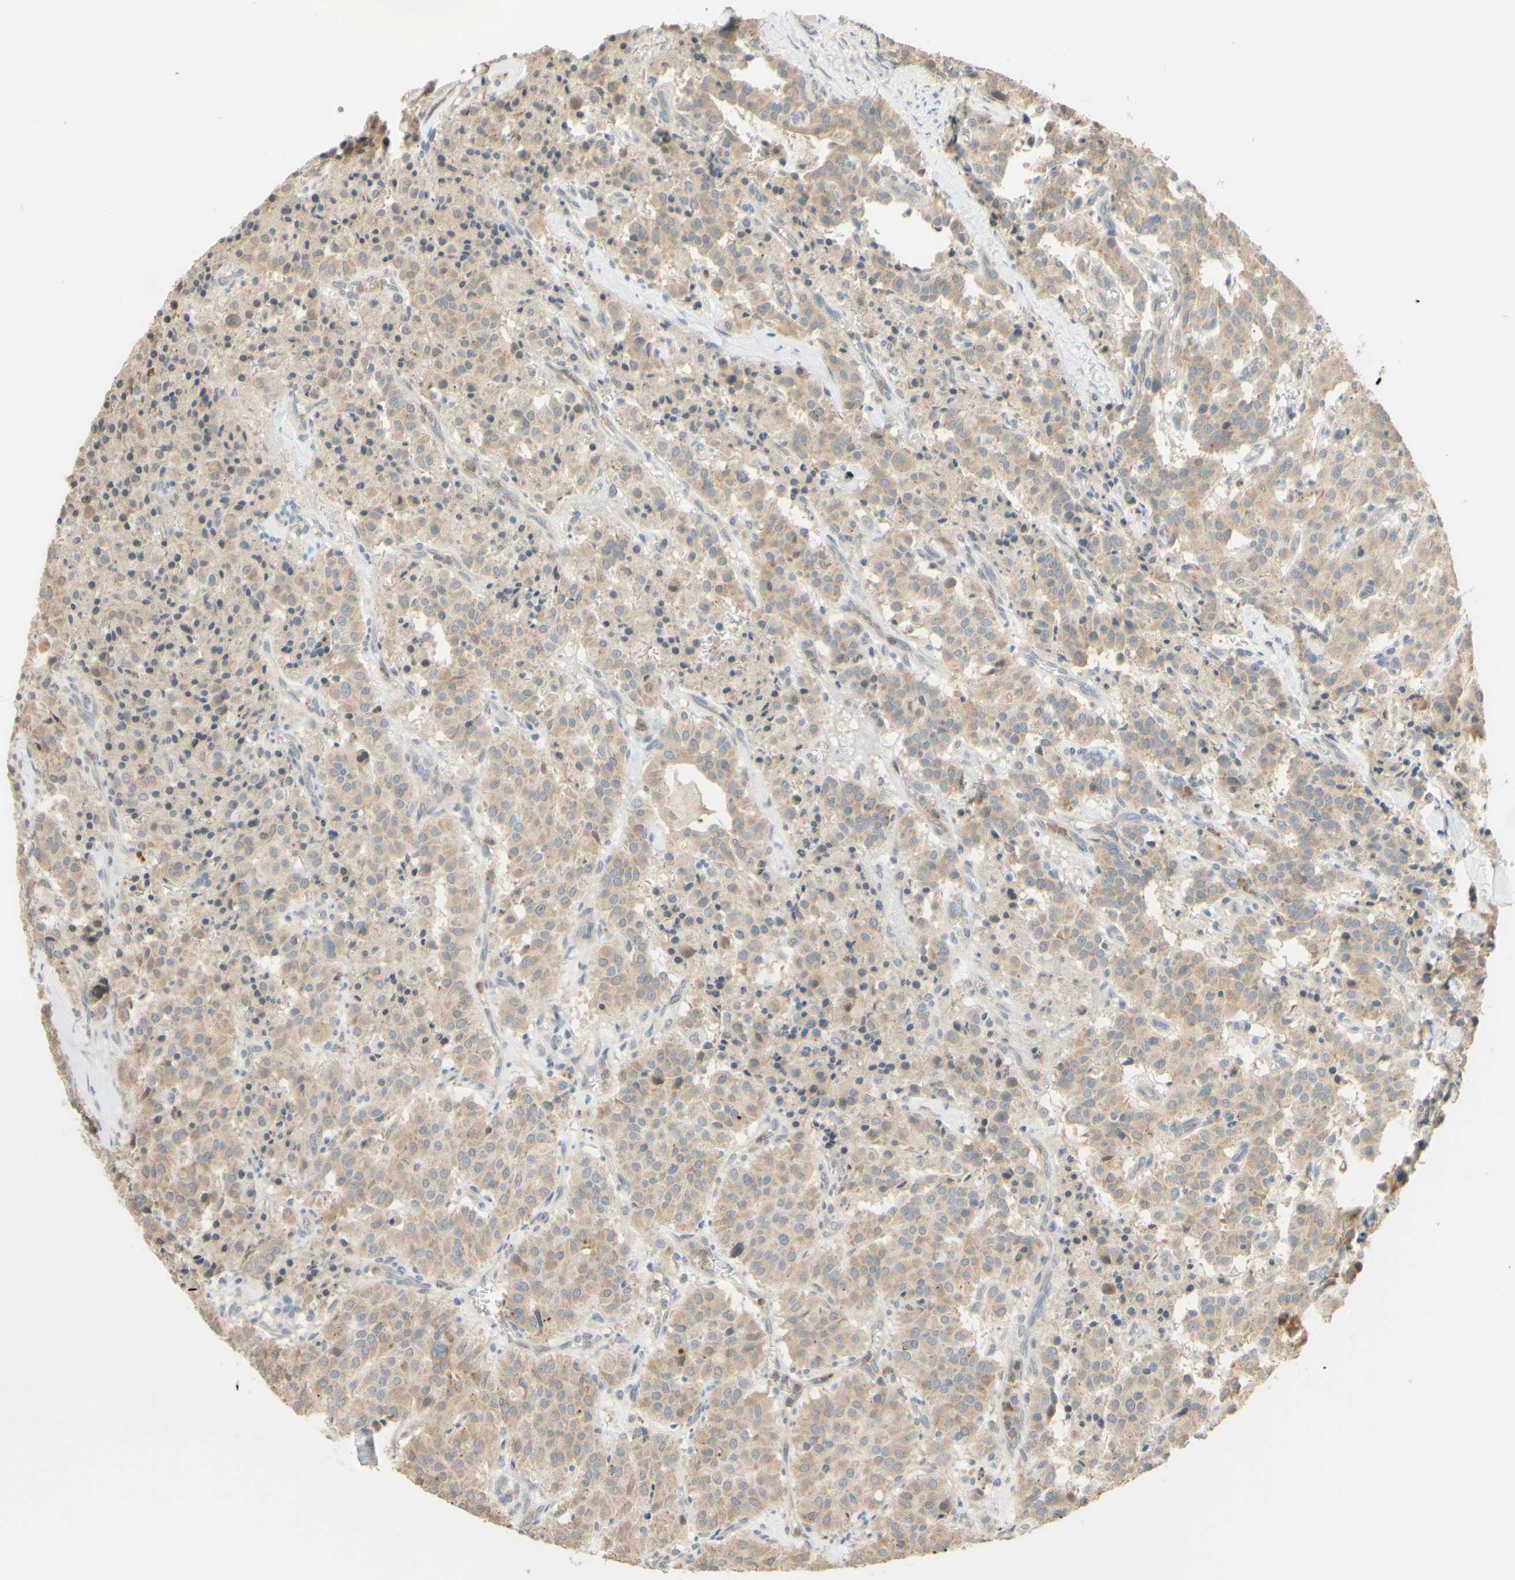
{"staining": {"intensity": "weak", "quantity": ">75%", "location": "cytoplasmic/membranous"}, "tissue": "carcinoid", "cell_type": "Tumor cells", "image_type": "cancer", "snomed": [{"axis": "morphology", "description": "Carcinoid, malignant, NOS"}, {"axis": "topography", "description": "Lung"}], "caption": "Weak cytoplasmic/membranous expression for a protein is seen in about >75% of tumor cells of carcinoid using immunohistochemistry (IHC).", "gene": "SMIM19", "patient": {"sex": "male", "age": 30}}